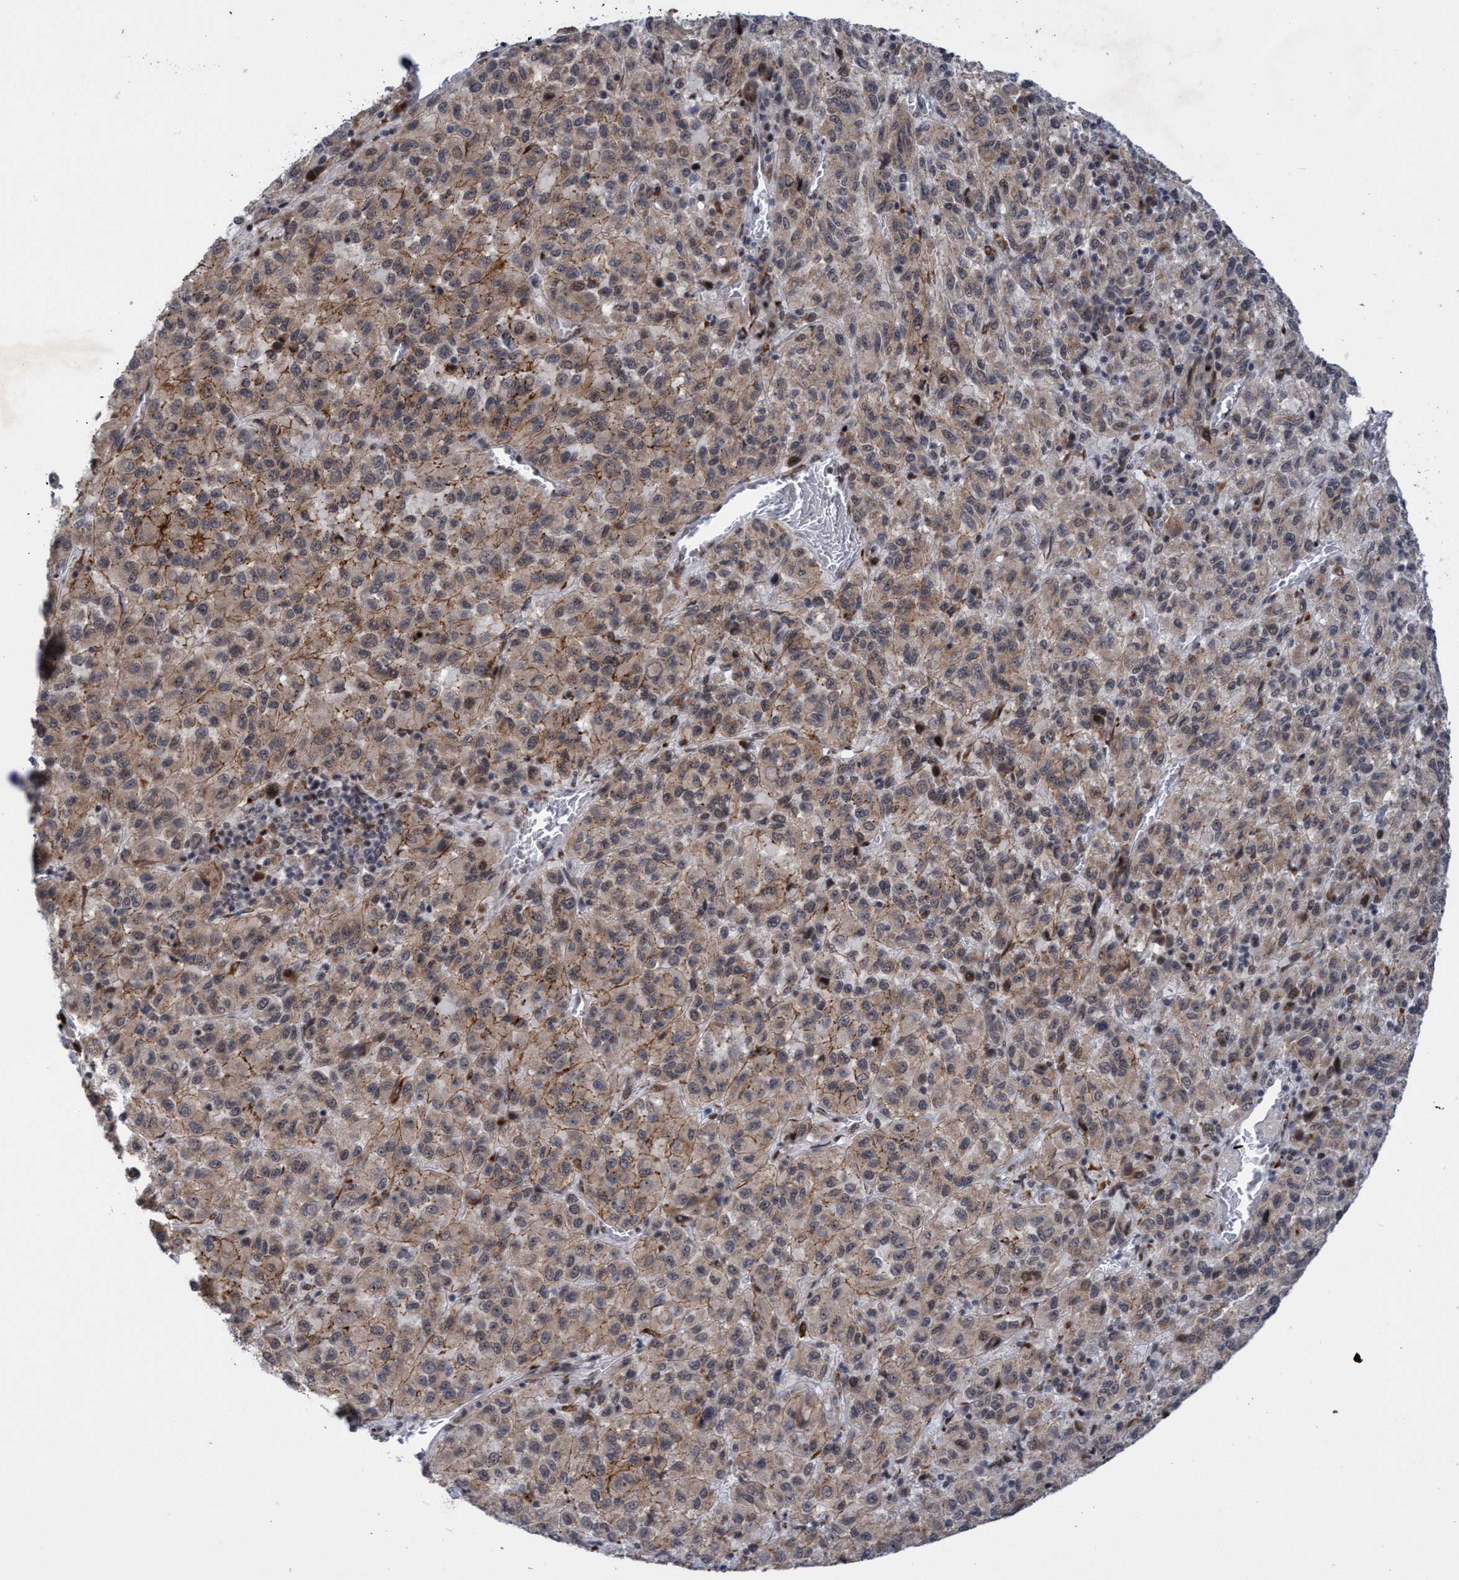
{"staining": {"intensity": "weak", "quantity": ">75%", "location": "cytoplasmic/membranous"}, "tissue": "skin cancer", "cell_type": "Tumor cells", "image_type": "cancer", "snomed": [{"axis": "morphology", "description": "Squamous cell carcinoma, NOS"}, {"axis": "topography", "description": "Skin"}], "caption": "Immunohistochemistry (IHC) of skin cancer reveals low levels of weak cytoplasmic/membranous positivity in approximately >75% of tumor cells. (Brightfield microscopy of DAB IHC at high magnification).", "gene": "GLT6D1", "patient": {"sex": "female", "age": 73}}